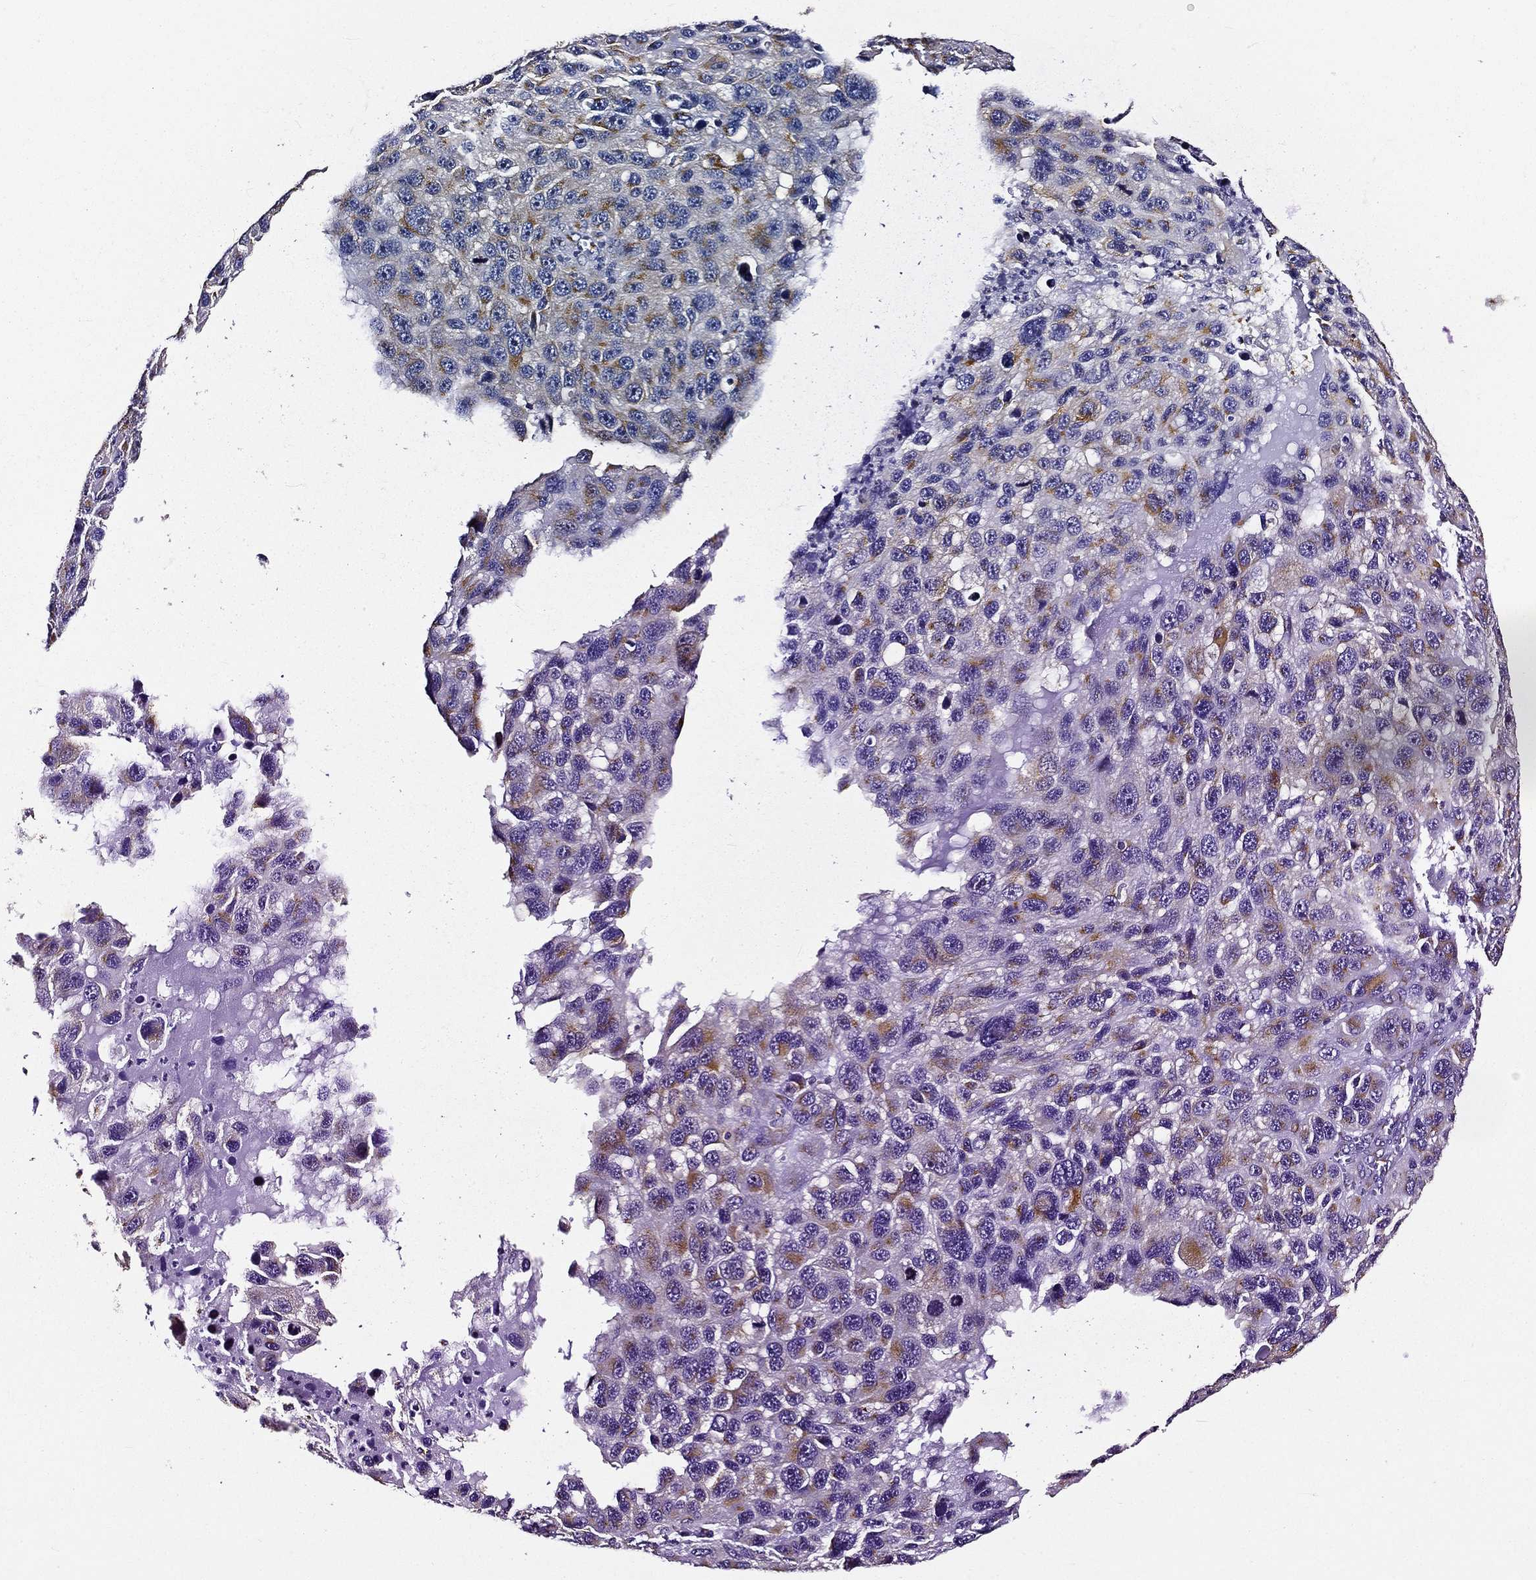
{"staining": {"intensity": "moderate", "quantity": "<25%", "location": "cytoplasmic/membranous"}, "tissue": "melanoma", "cell_type": "Tumor cells", "image_type": "cancer", "snomed": [{"axis": "morphology", "description": "Malignant melanoma, NOS"}, {"axis": "topography", "description": "Skin"}], "caption": "Moderate cytoplasmic/membranous positivity is seen in approximately <25% of tumor cells in melanoma. (DAB (3,3'-diaminobenzidine) IHC with brightfield microscopy, high magnification).", "gene": "TICAM1", "patient": {"sex": "male", "age": 53}}